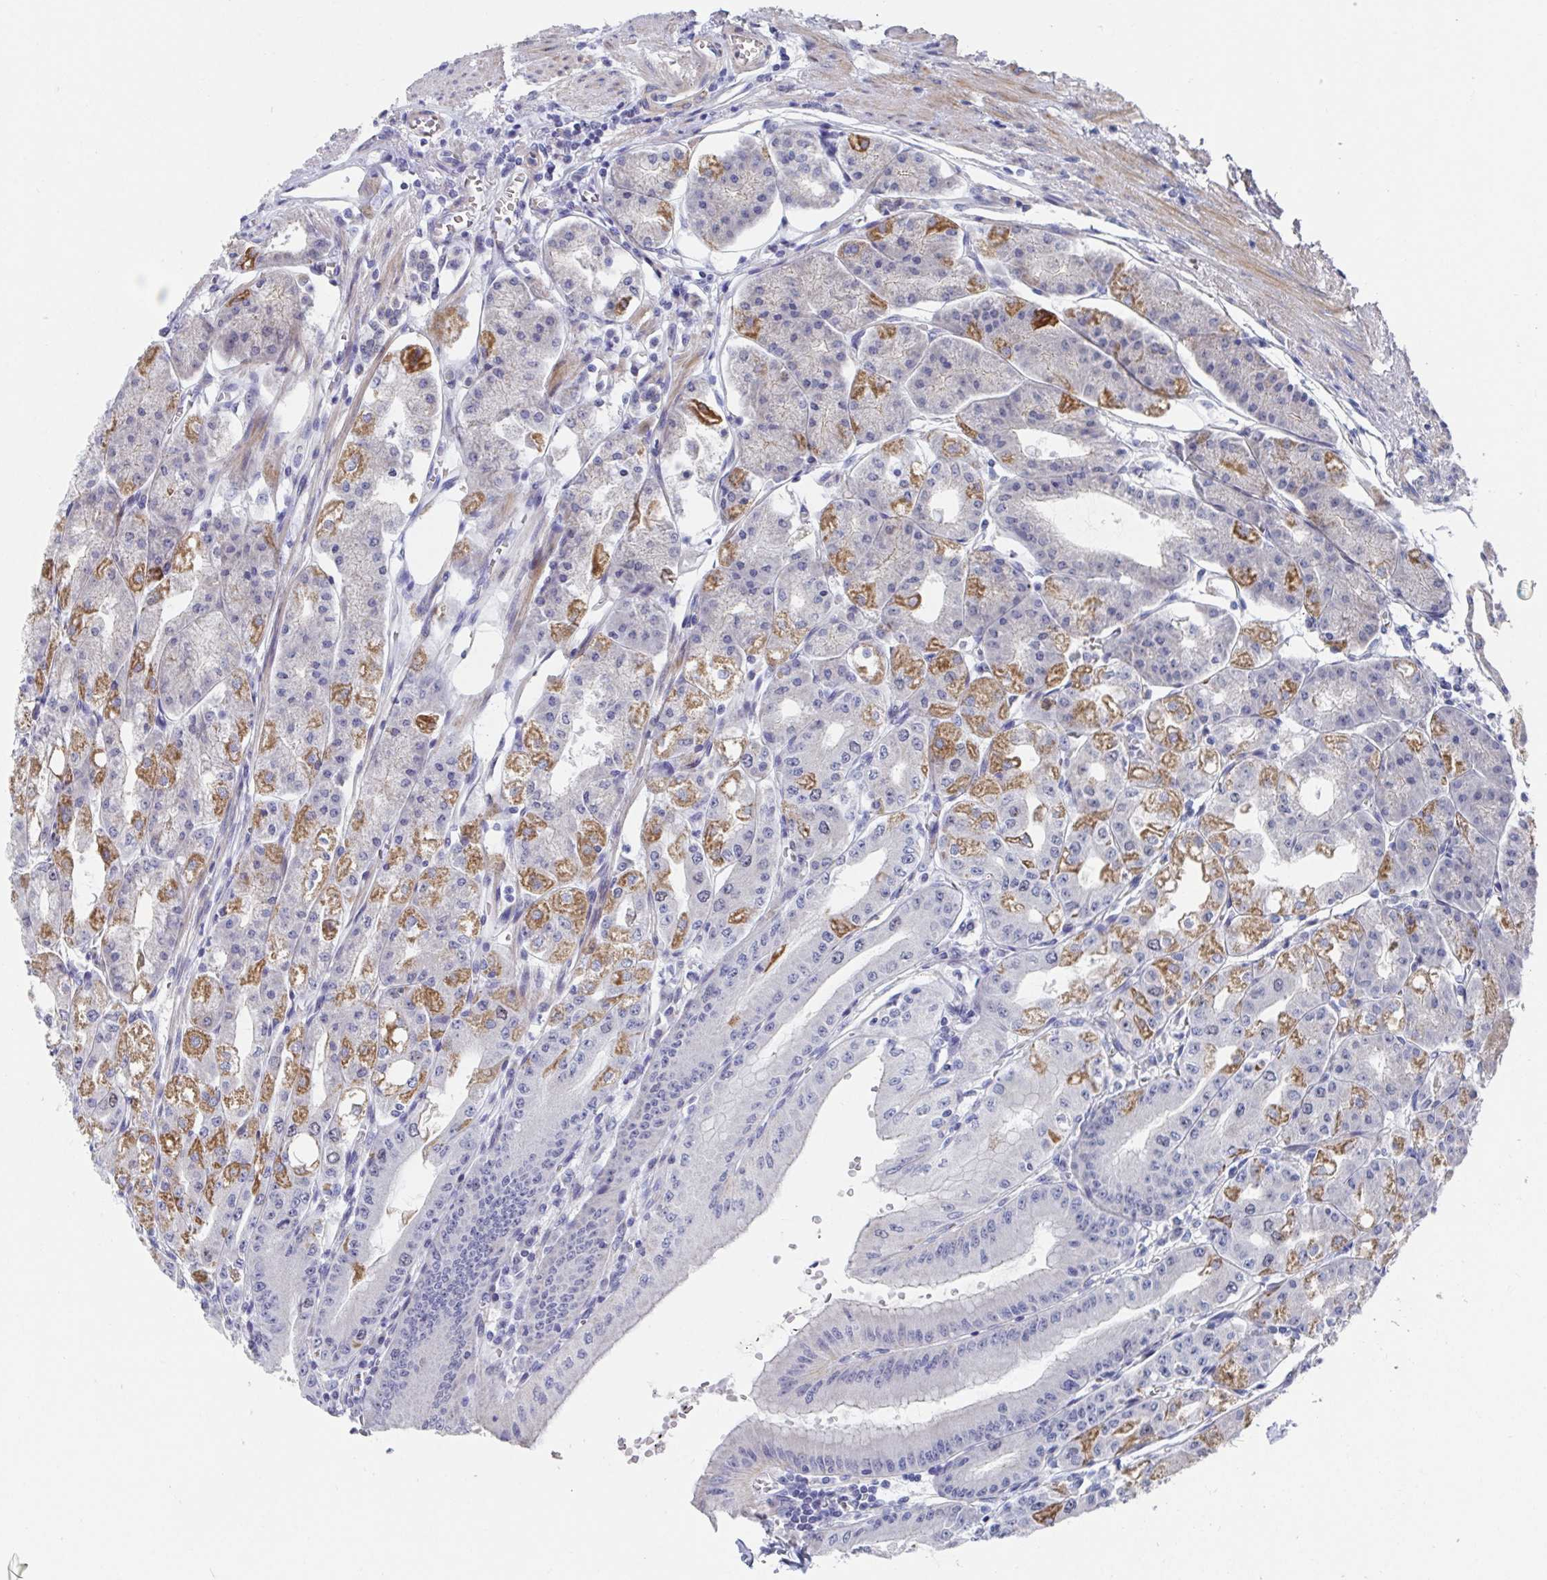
{"staining": {"intensity": "moderate", "quantity": "<25%", "location": "cytoplasmic/membranous"}, "tissue": "stomach", "cell_type": "Glandular cells", "image_type": "normal", "snomed": [{"axis": "morphology", "description": "Normal tissue, NOS"}, {"axis": "topography", "description": "Stomach, lower"}], "caption": "Protein staining displays moderate cytoplasmic/membranous staining in approximately <25% of glandular cells in unremarkable stomach.", "gene": "ATP5F1C", "patient": {"sex": "male", "age": 71}}